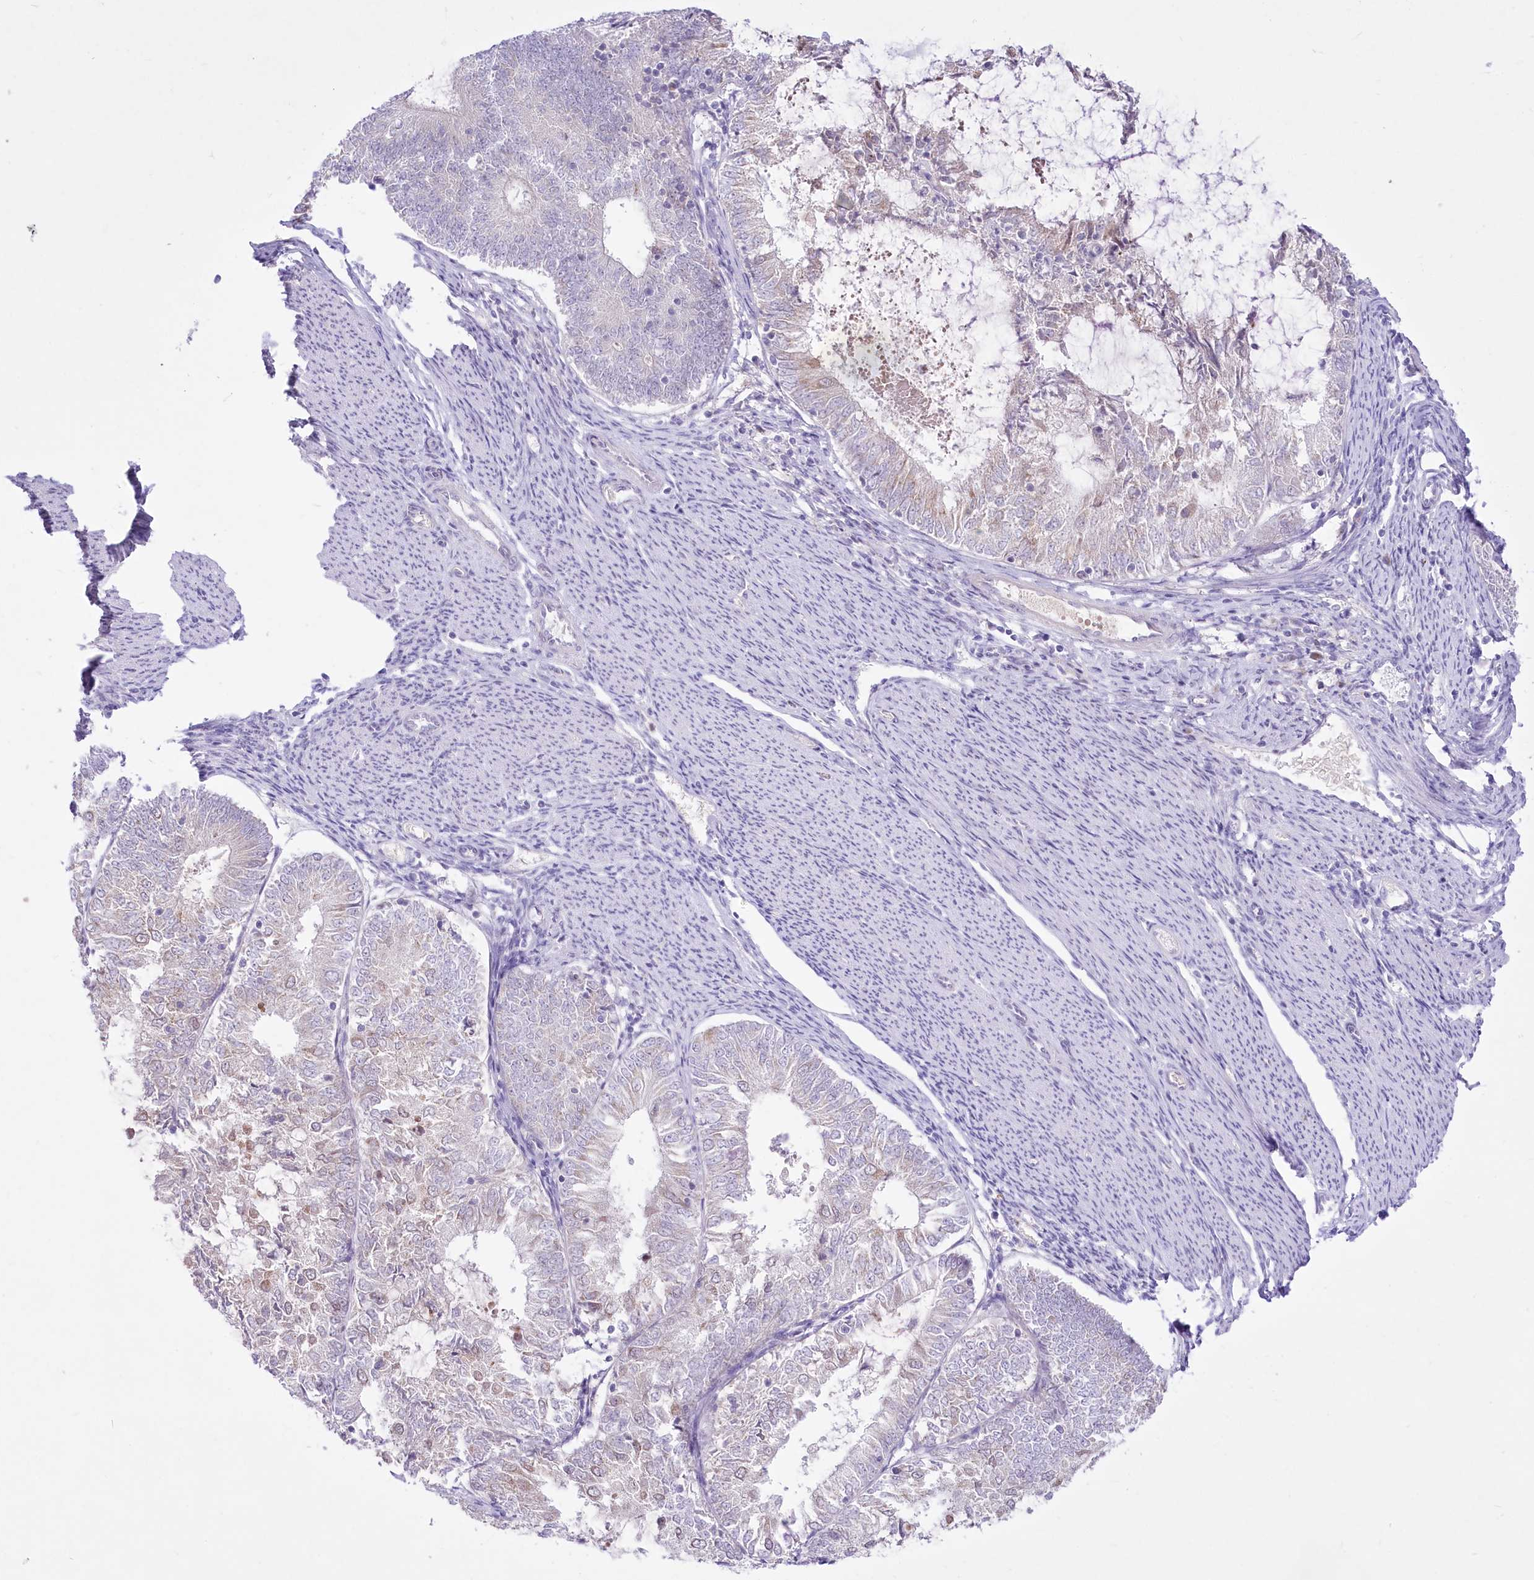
{"staining": {"intensity": "negative", "quantity": "none", "location": "none"}, "tissue": "endometrial cancer", "cell_type": "Tumor cells", "image_type": "cancer", "snomed": [{"axis": "morphology", "description": "Adenocarcinoma, NOS"}, {"axis": "topography", "description": "Endometrium"}], "caption": "IHC of human adenocarcinoma (endometrial) demonstrates no positivity in tumor cells. (DAB (3,3'-diaminobenzidine) immunohistochemistry visualized using brightfield microscopy, high magnification).", "gene": "BEND7", "patient": {"sex": "female", "age": 57}}